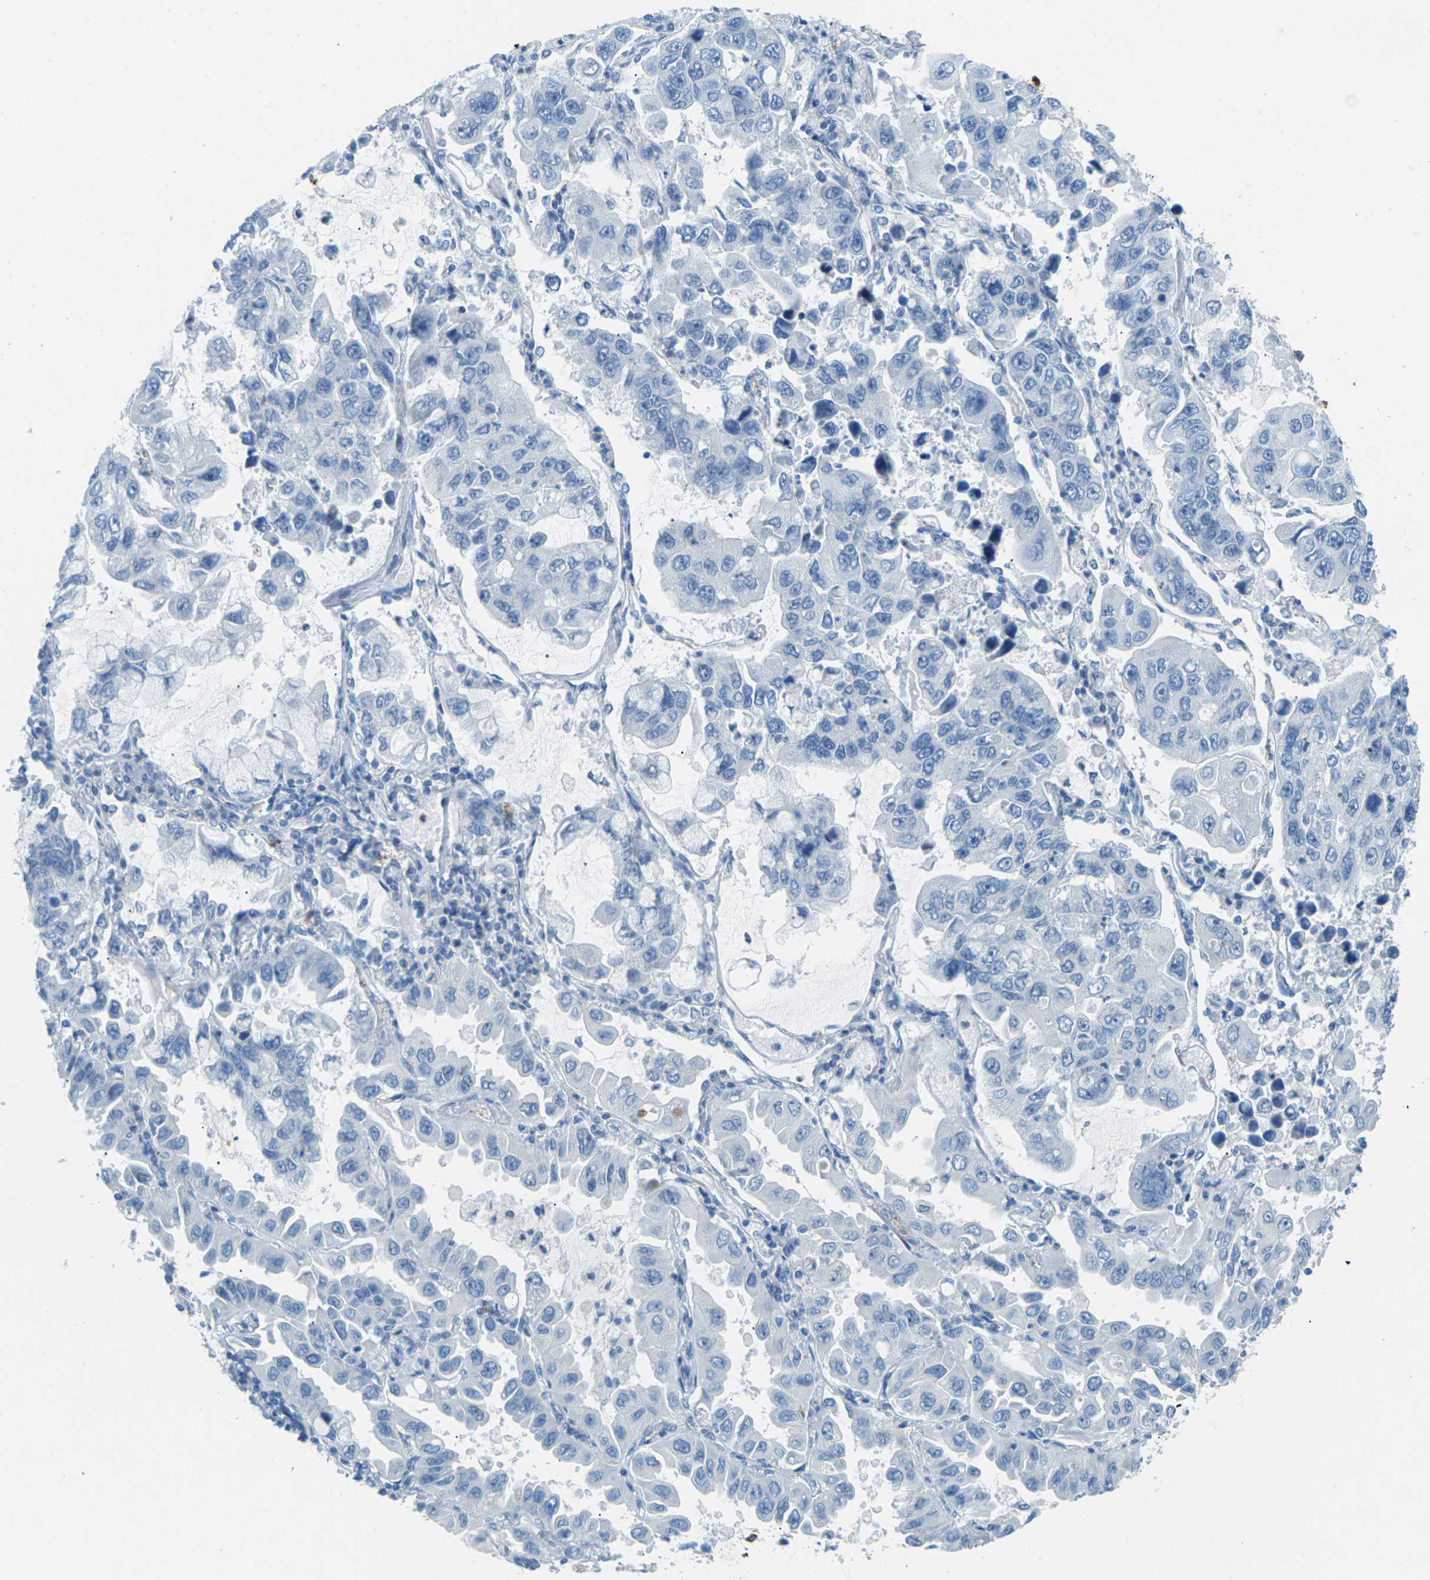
{"staining": {"intensity": "negative", "quantity": "none", "location": "none"}, "tissue": "lung cancer", "cell_type": "Tumor cells", "image_type": "cancer", "snomed": [{"axis": "morphology", "description": "Adenocarcinoma, NOS"}, {"axis": "topography", "description": "Lung"}], "caption": "The immunohistochemistry (IHC) histopathology image has no significant staining in tumor cells of adenocarcinoma (lung) tissue.", "gene": "CDH16", "patient": {"sex": "male", "age": 64}}